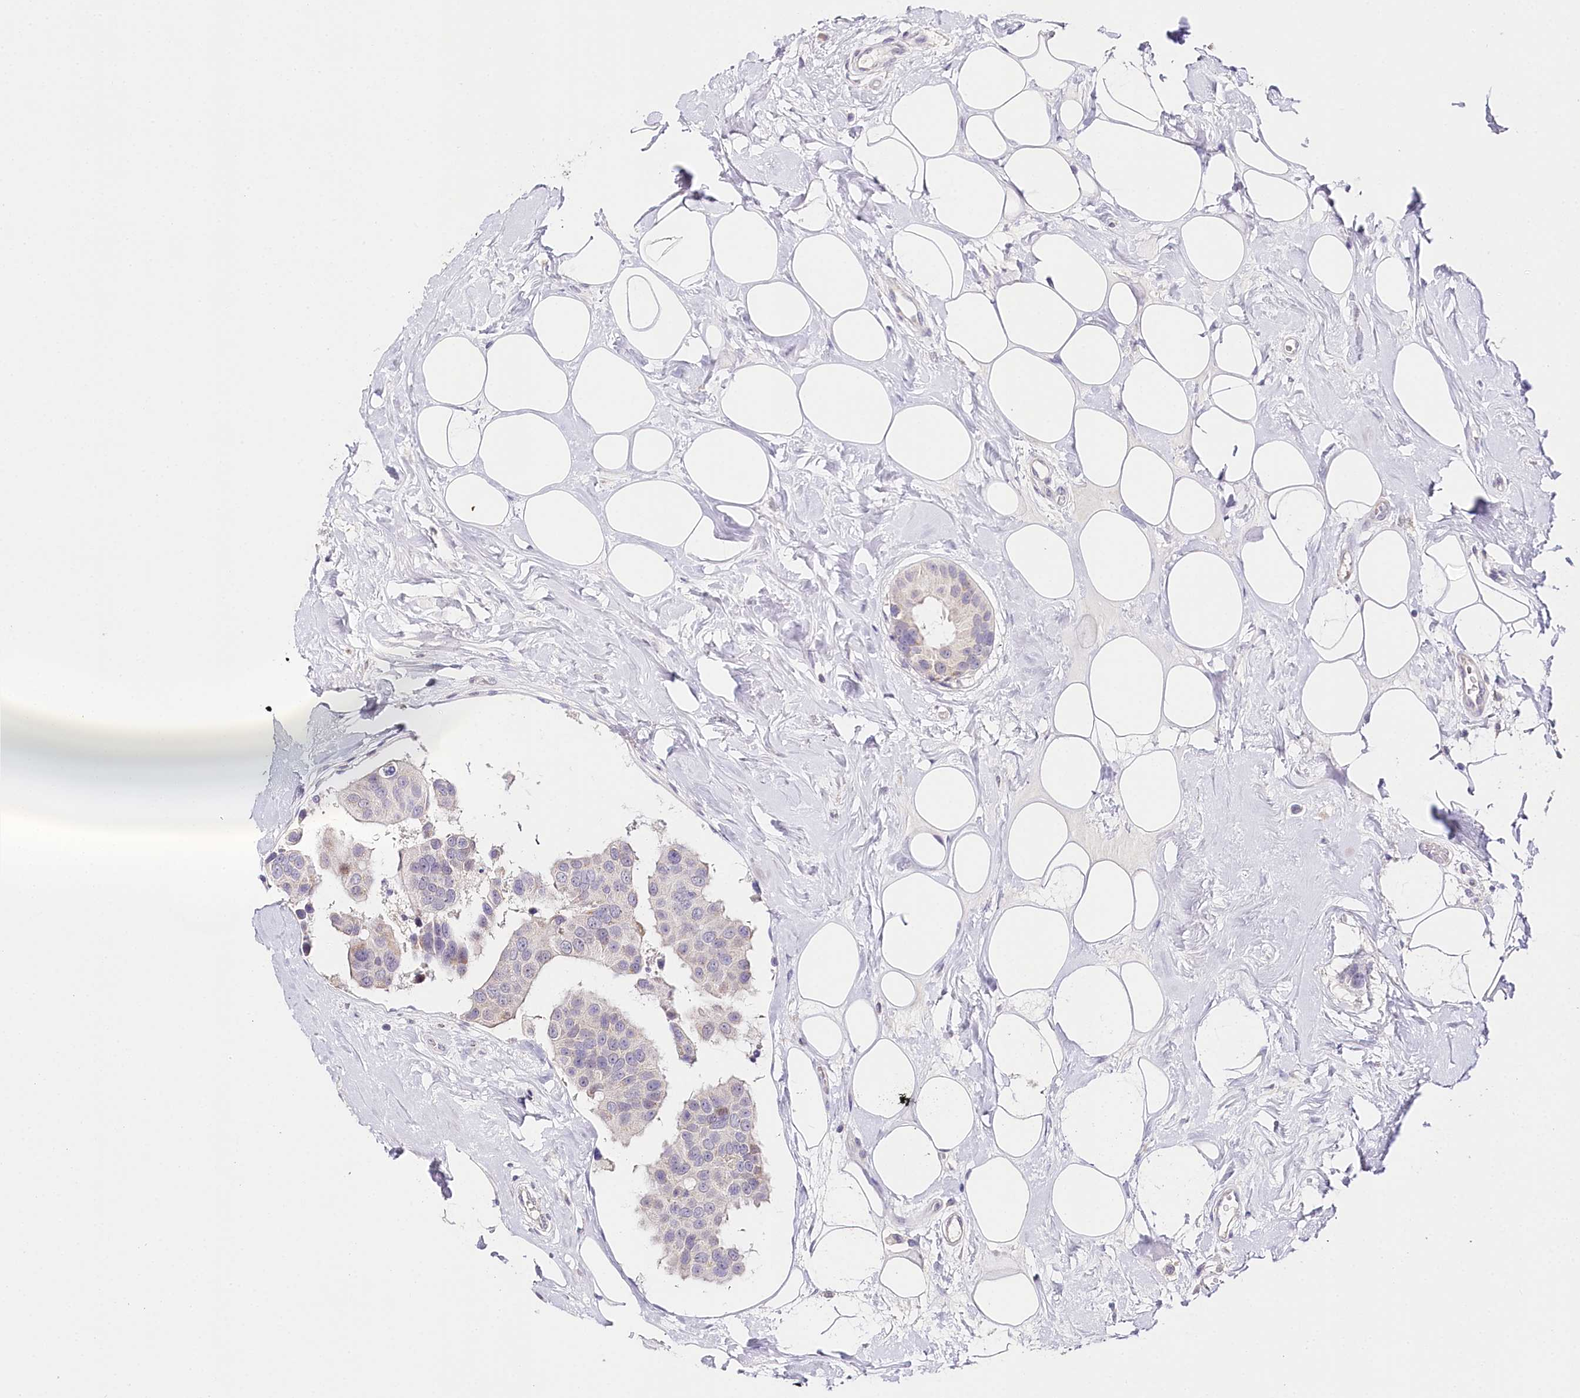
{"staining": {"intensity": "negative", "quantity": "none", "location": "none"}, "tissue": "breast cancer", "cell_type": "Tumor cells", "image_type": "cancer", "snomed": [{"axis": "morphology", "description": "Normal tissue, NOS"}, {"axis": "morphology", "description": "Duct carcinoma"}, {"axis": "topography", "description": "Breast"}], "caption": "An immunohistochemistry histopathology image of breast cancer is shown. There is no staining in tumor cells of breast cancer.", "gene": "TP53", "patient": {"sex": "female", "age": 39}}